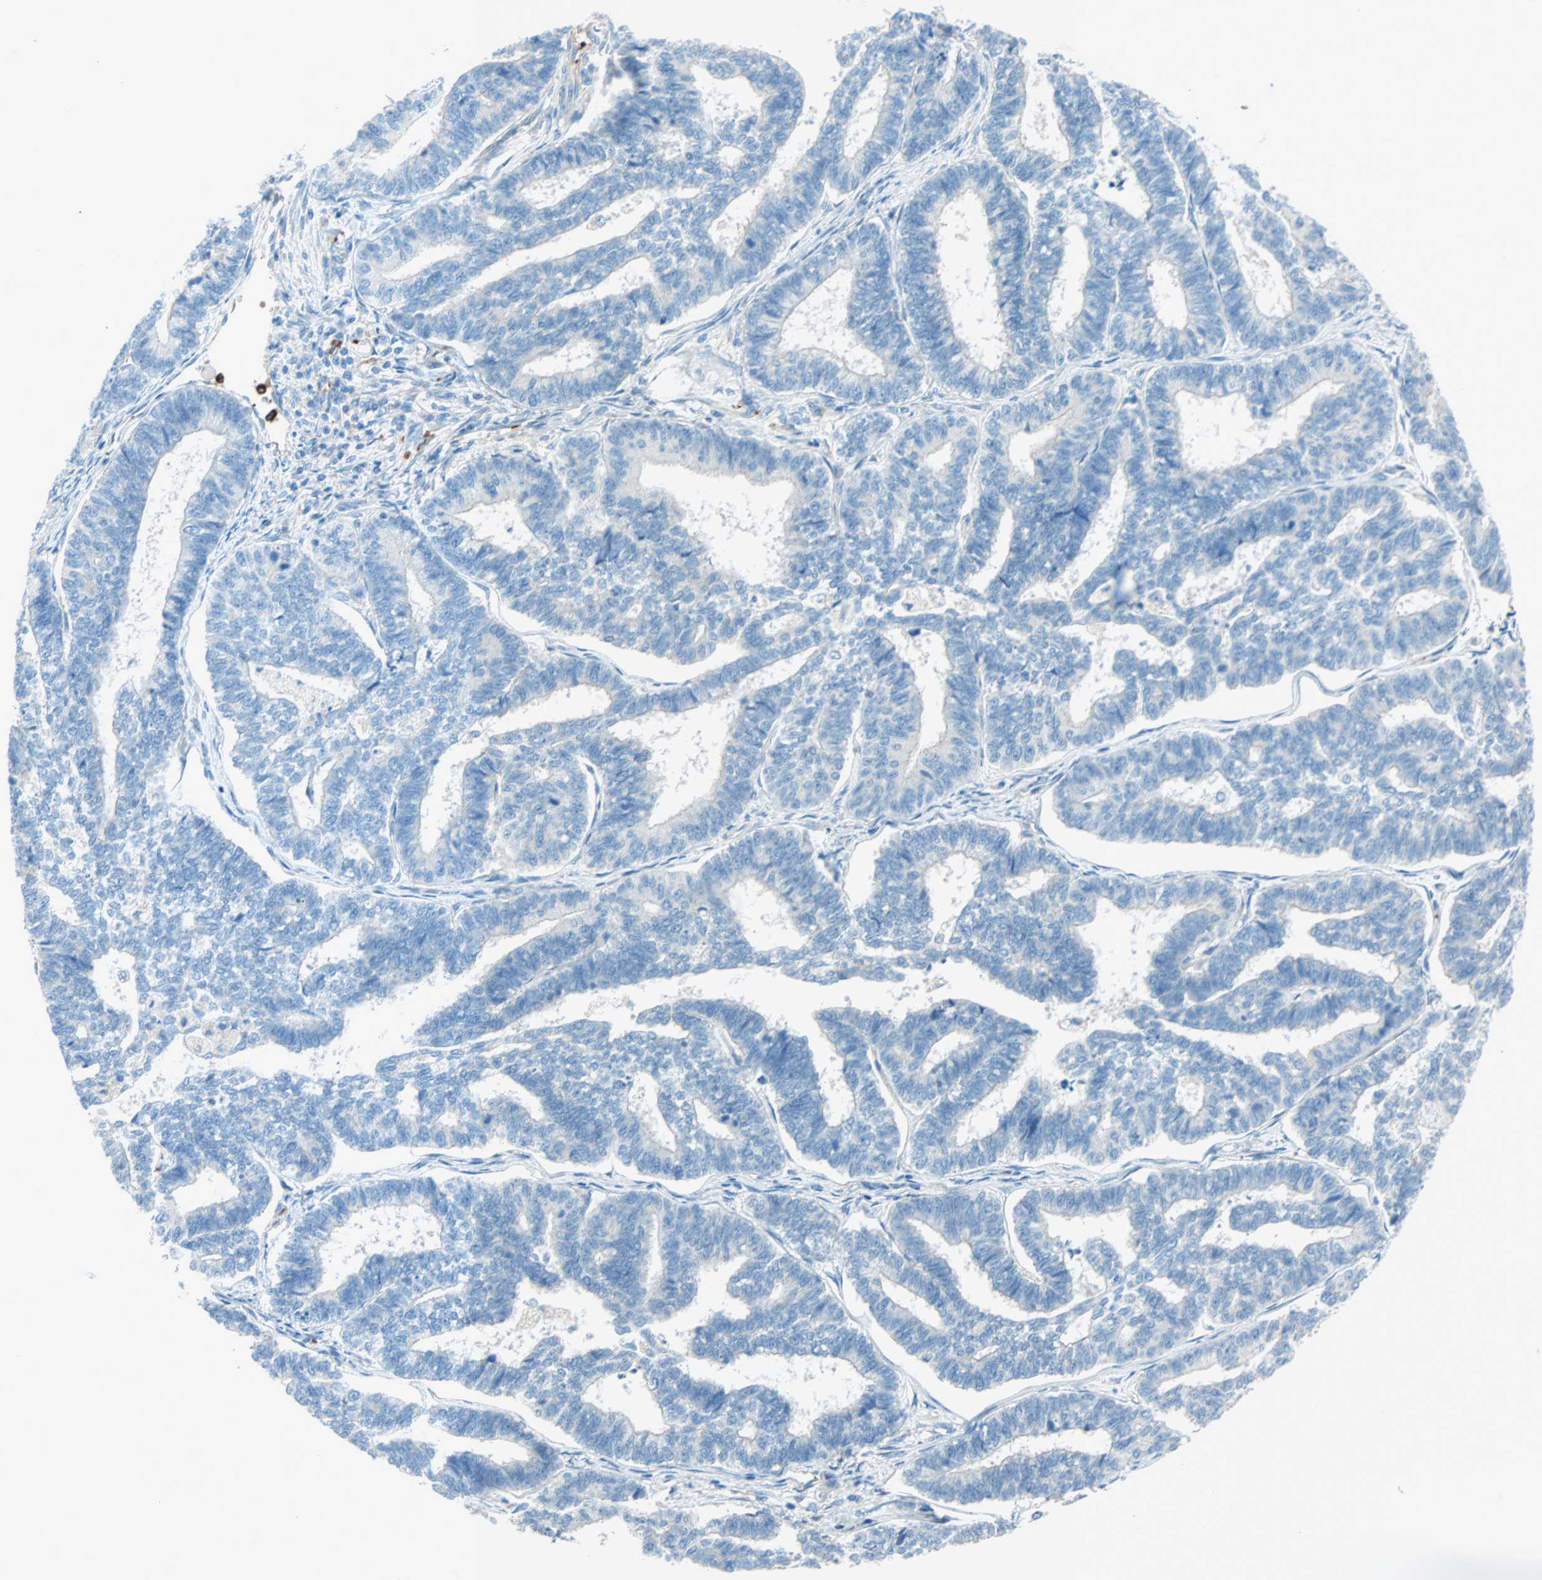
{"staining": {"intensity": "weak", "quantity": "25%-75%", "location": "cytoplasmic/membranous"}, "tissue": "endometrial cancer", "cell_type": "Tumor cells", "image_type": "cancer", "snomed": [{"axis": "morphology", "description": "Adenocarcinoma, NOS"}, {"axis": "topography", "description": "Endometrium"}], "caption": "Weak cytoplasmic/membranous positivity for a protein is present in about 25%-75% of tumor cells of endometrial cancer (adenocarcinoma) using immunohistochemistry.", "gene": "LY6G6F", "patient": {"sex": "female", "age": 70}}